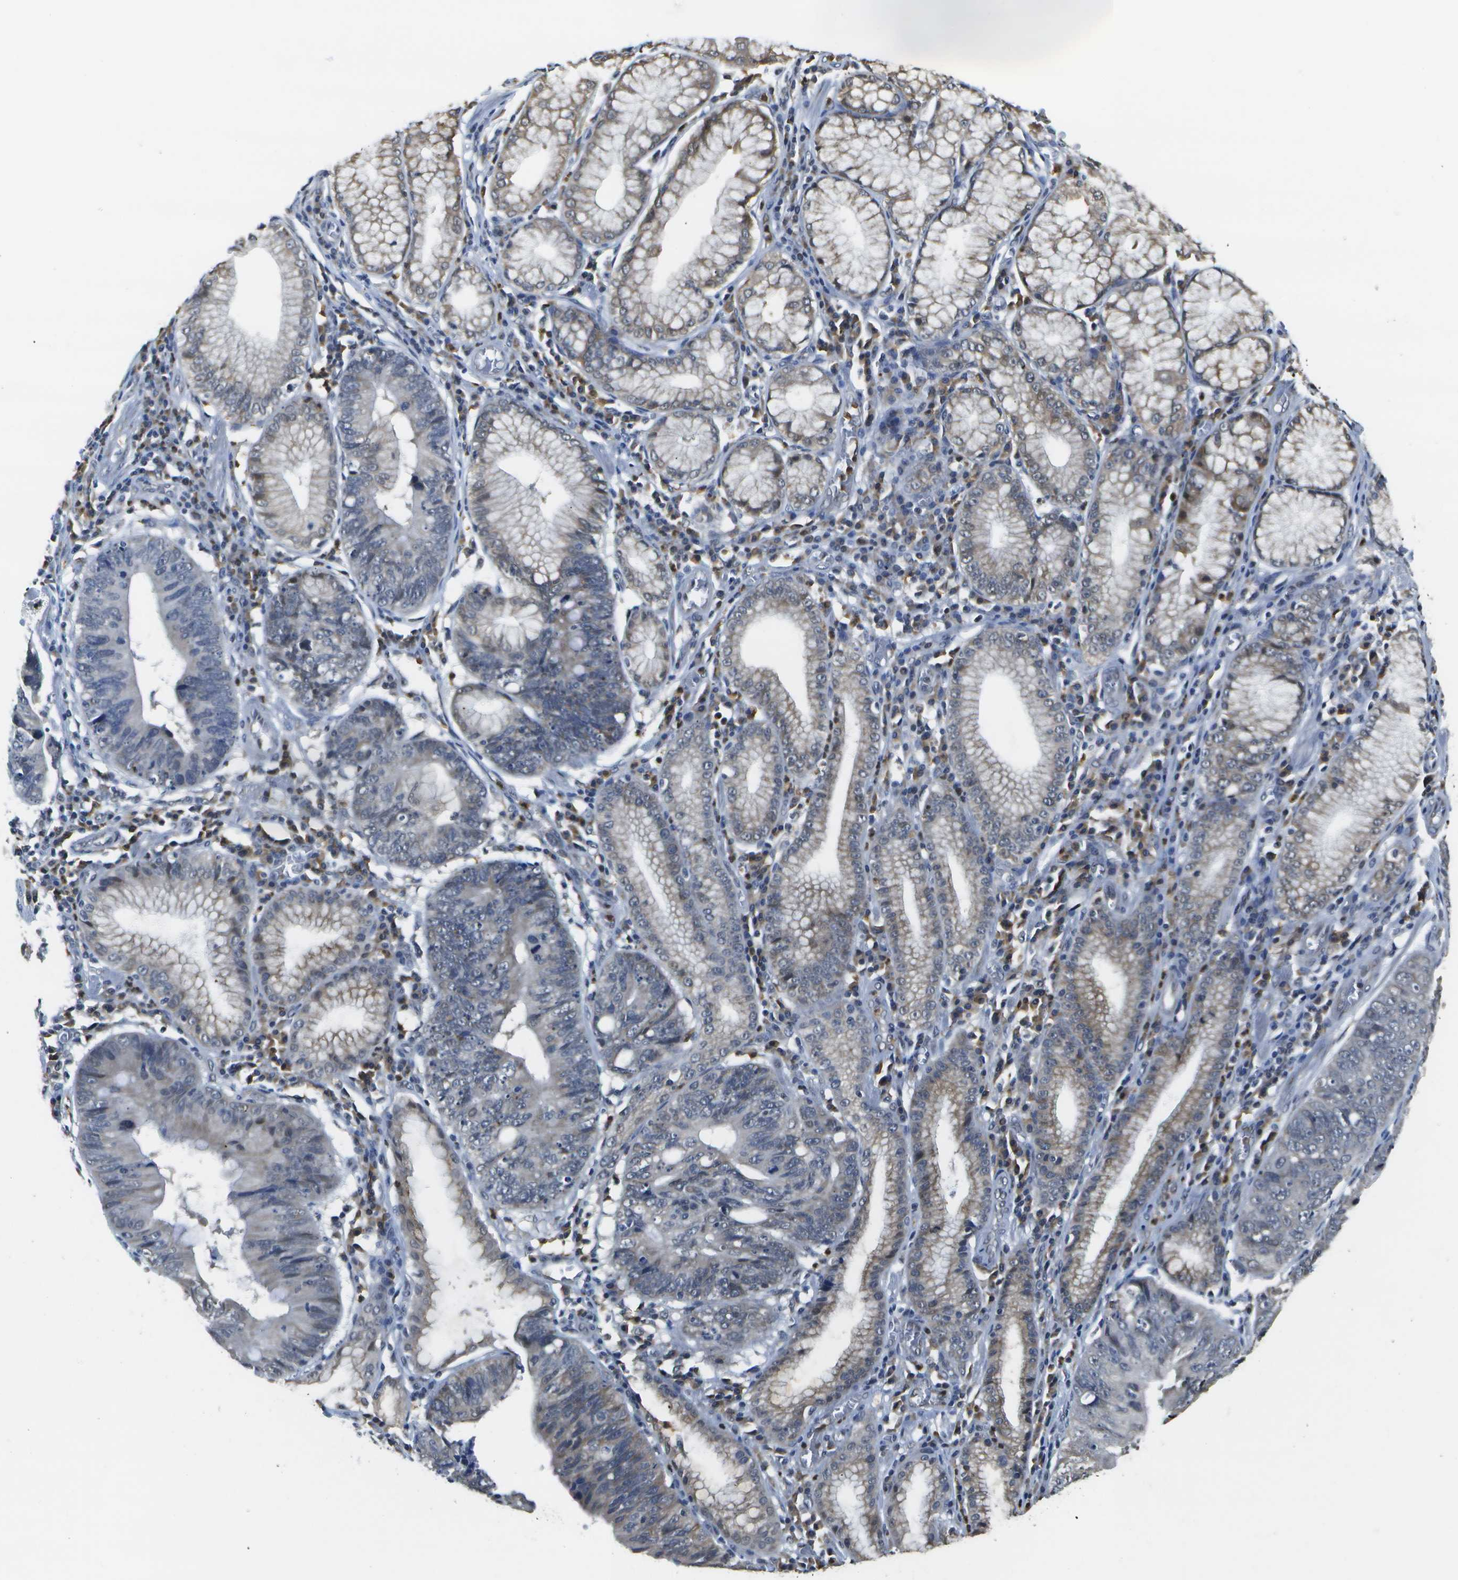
{"staining": {"intensity": "weak", "quantity": "<25%", "location": "nuclear"}, "tissue": "stomach cancer", "cell_type": "Tumor cells", "image_type": "cancer", "snomed": [{"axis": "morphology", "description": "Adenocarcinoma, NOS"}, {"axis": "topography", "description": "Stomach"}], "caption": "DAB (3,3'-diaminobenzidine) immunohistochemical staining of human stomach adenocarcinoma shows no significant staining in tumor cells. (DAB (3,3'-diaminobenzidine) immunohistochemistry visualized using brightfield microscopy, high magnification).", "gene": "DSE", "patient": {"sex": "male", "age": 59}}